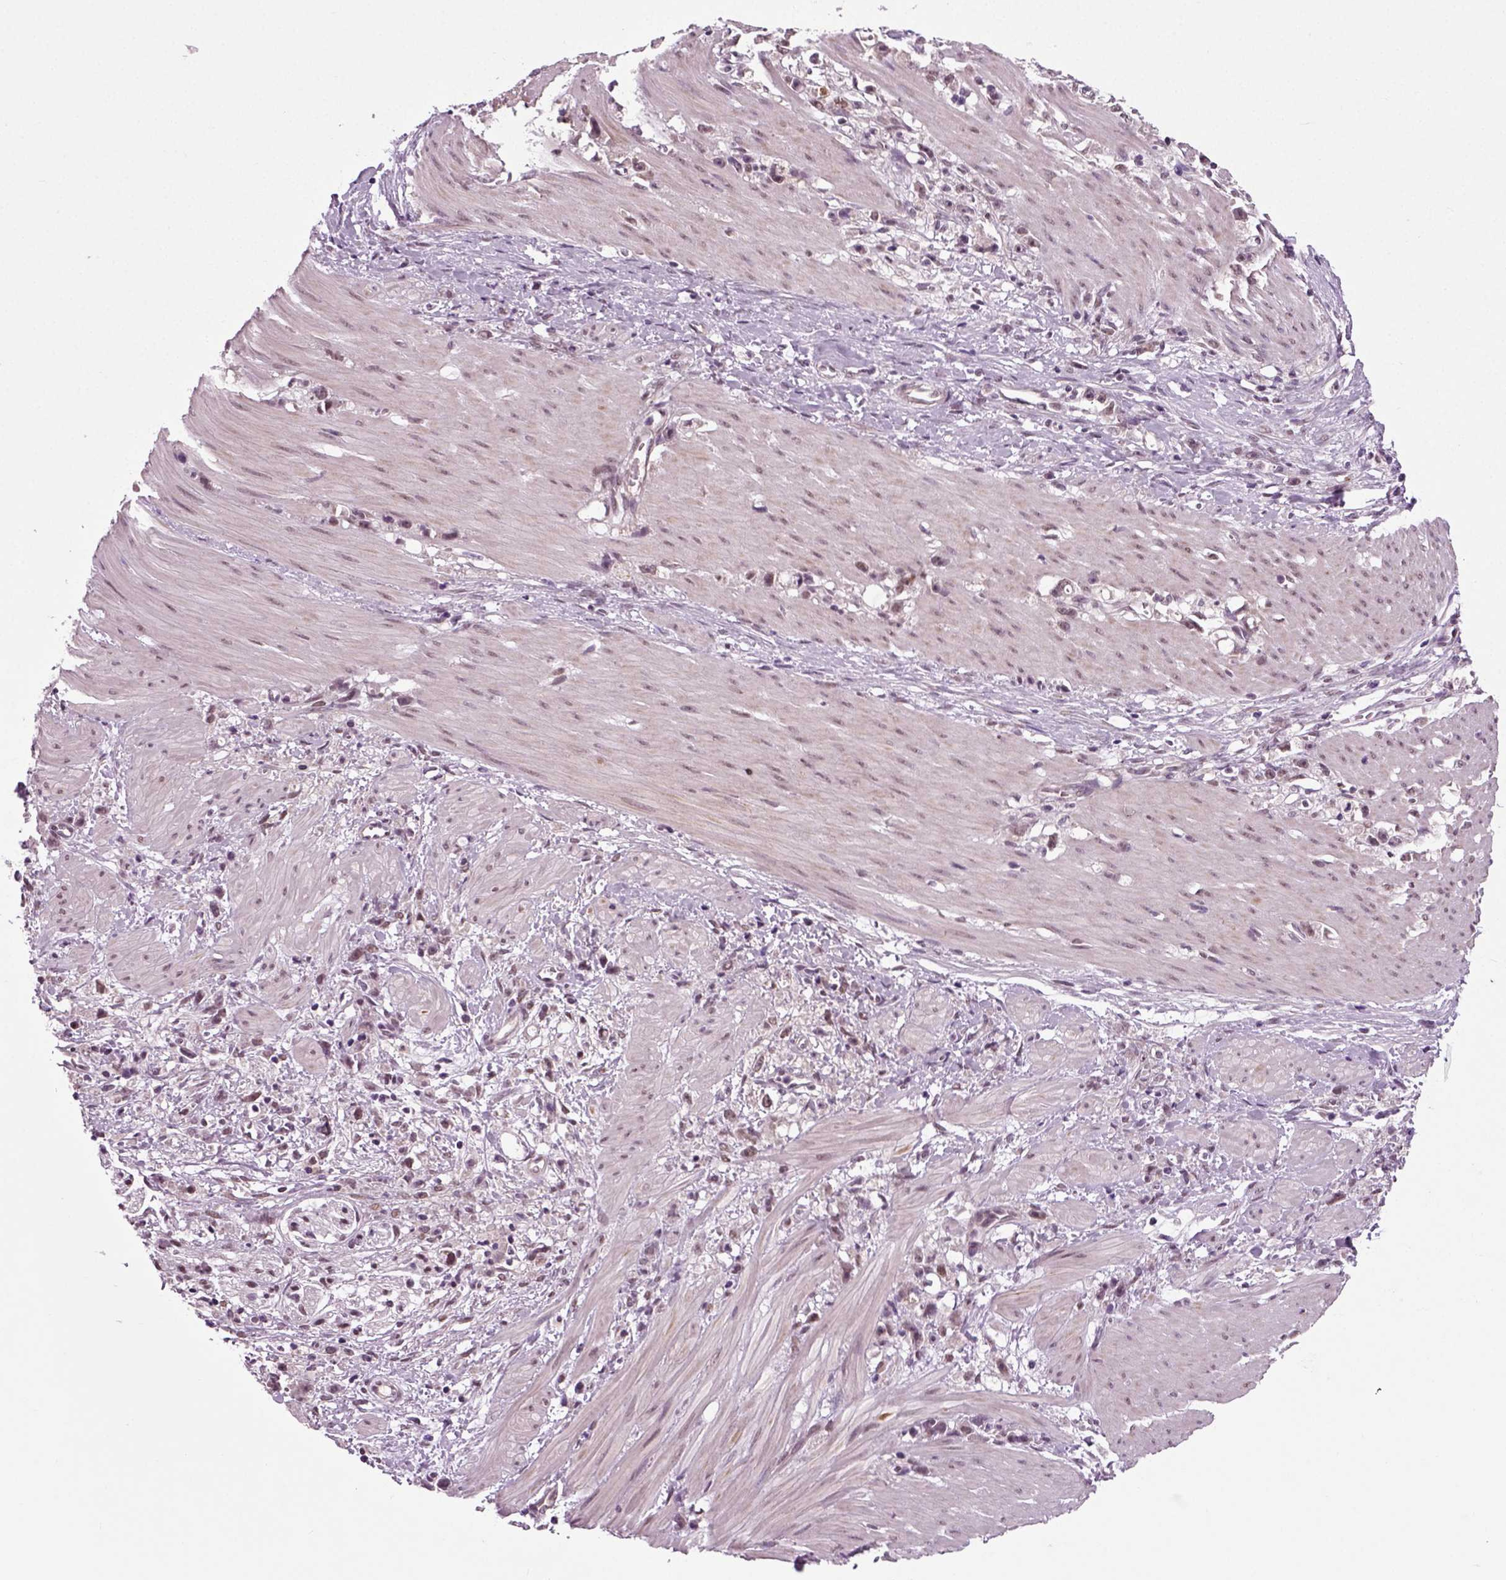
{"staining": {"intensity": "moderate", "quantity": "<25%", "location": "nuclear"}, "tissue": "stomach cancer", "cell_type": "Tumor cells", "image_type": "cancer", "snomed": [{"axis": "morphology", "description": "Adenocarcinoma, NOS"}, {"axis": "topography", "description": "Stomach"}], "caption": "Moderate nuclear positivity for a protein is present in approximately <25% of tumor cells of stomach cancer using immunohistochemistry.", "gene": "RCOR3", "patient": {"sex": "female", "age": 59}}